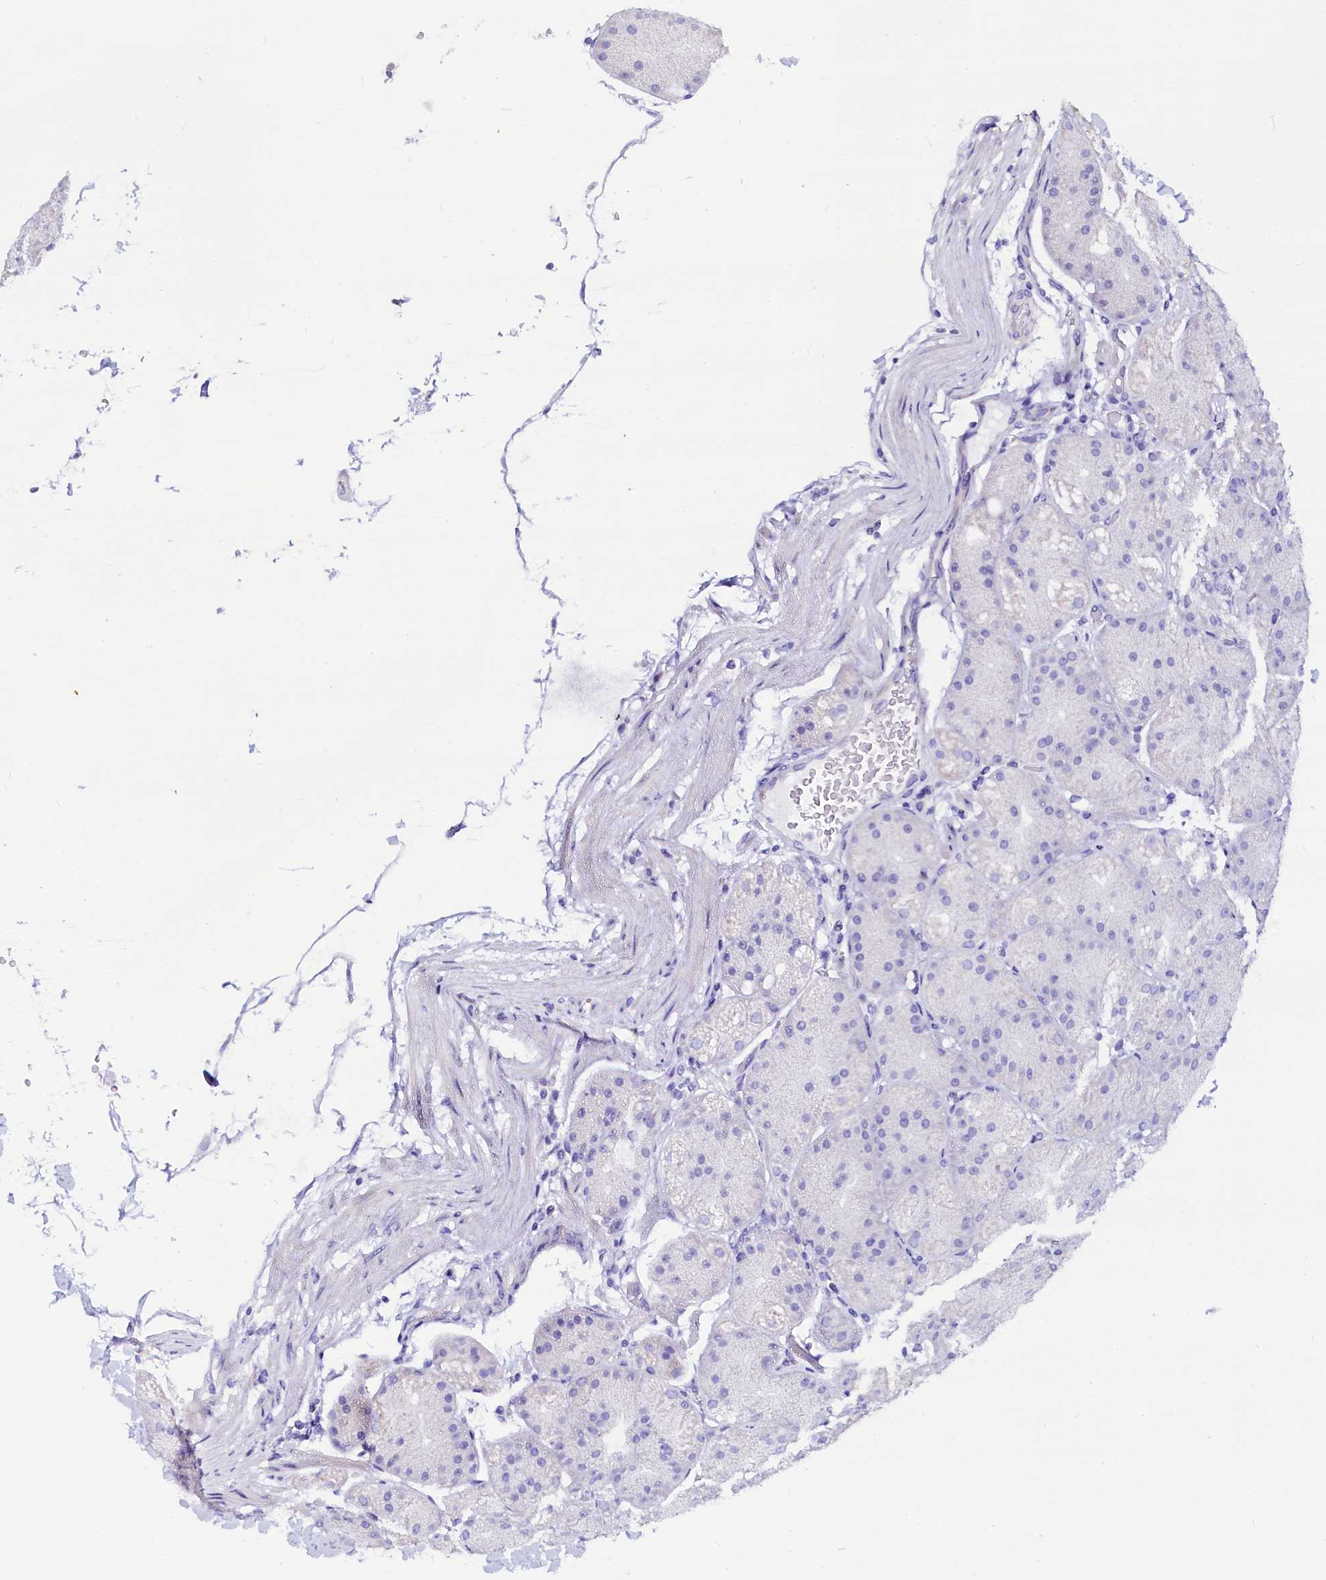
{"staining": {"intensity": "negative", "quantity": "none", "location": "none"}, "tissue": "stomach", "cell_type": "Glandular cells", "image_type": "normal", "snomed": [{"axis": "morphology", "description": "Normal tissue, NOS"}, {"axis": "topography", "description": "Stomach, upper"}, {"axis": "topography", "description": "Stomach"}], "caption": "A histopathology image of stomach stained for a protein reveals no brown staining in glandular cells.", "gene": "RBP3", "patient": {"sex": "male", "age": 48}}